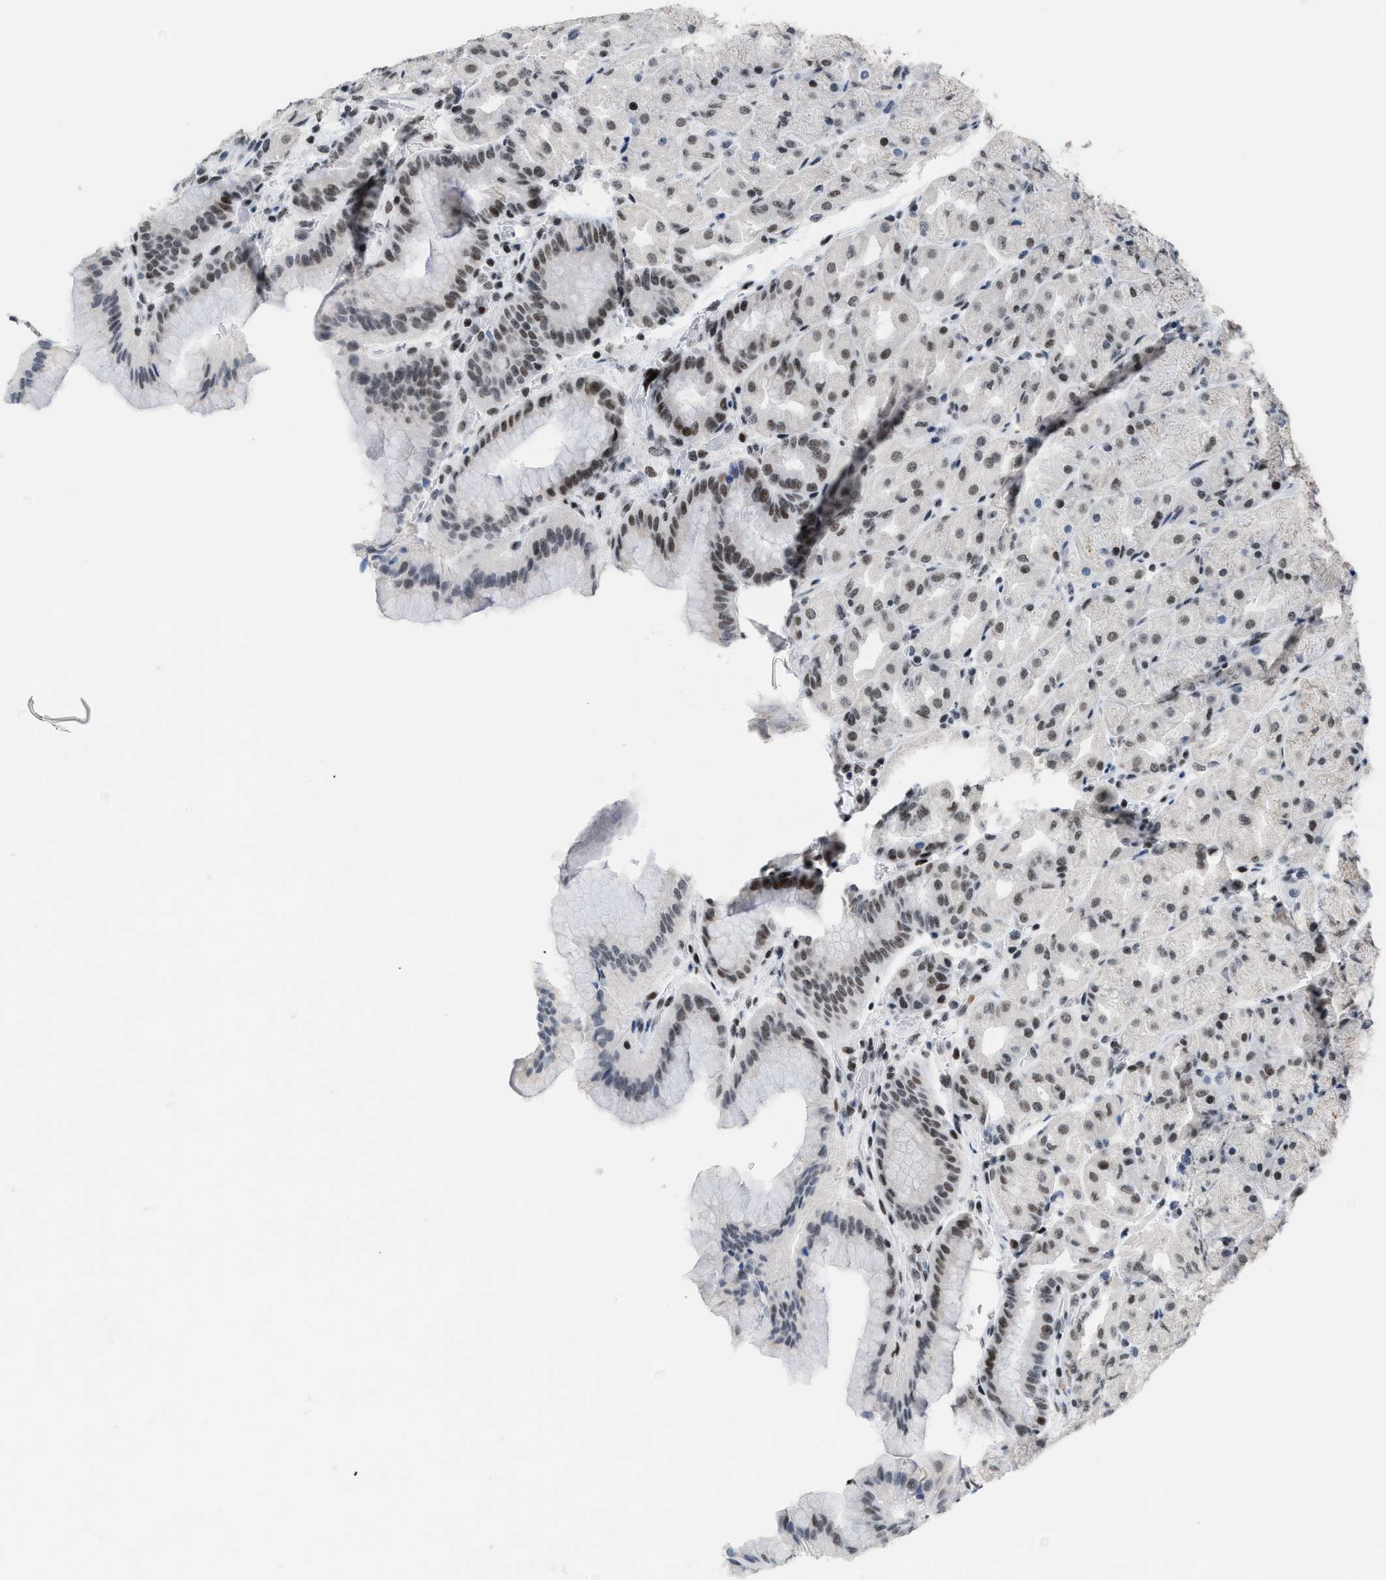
{"staining": {"intensity": "moderate", "quantity": "25%-75%", "location": "nuclear"}, "tissue": "stomach", "cell_type": "Glandular cells", "image_type": "normal", "snomed": [{"axis": "morphology", "description": "Normal tissue, NOS"}, {"axis": "morphology", "description": "Carcinoid, malignant, NOS"}, {"axis": "topography", "description": "Stomach, upper"}], "caption": "Protein expression analysis of normal human stomach reveals moderate nuclear expression in about 25%-75% of glandular cells.", "gene": "TERF2IP", "patient": {"sex": "male", "age": 39}}